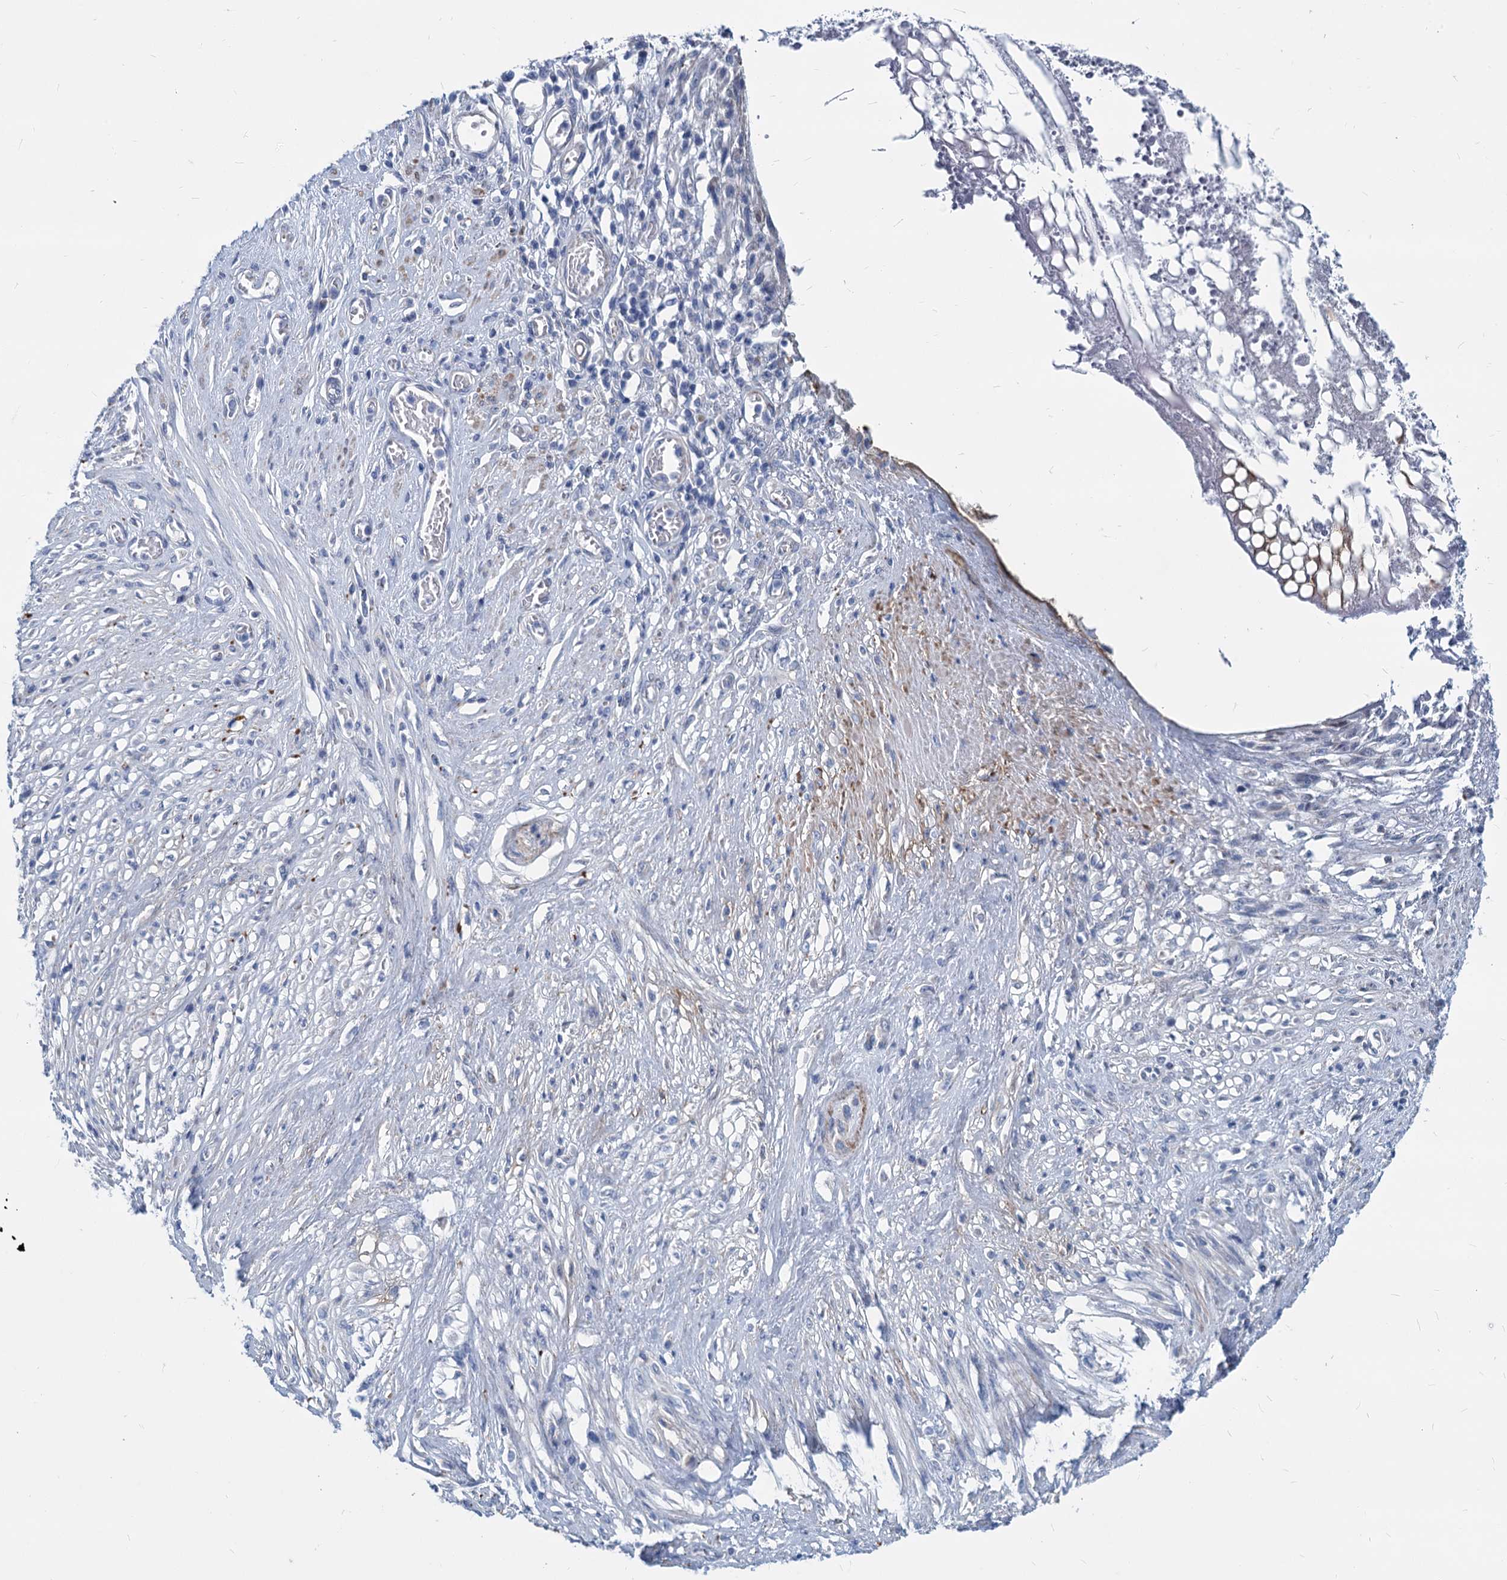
{"staining": {"intensity": "negative", "quantity": "none", "location": "none"}, "tissue": "stomach cancer", "cell_type": "Tumor cells", "image_type": "cancer", "snomed": [{"axis": "morphology", "description": "Adenocarcinoma, NOS"}, {"axis": "morphology", "description": "Adenocarcinoma, High grade"}, {"axis": "topography", "description": "Stomach, upper"}, {"axis": "topography", "description": "Stomach, lower"}], "caption": "The histopathology image exhibits no significant expression in tumor cells of stomach adenocarcinoma.", "gene": "GSTM3", "patient": {"sex": "female", "age": 65}}